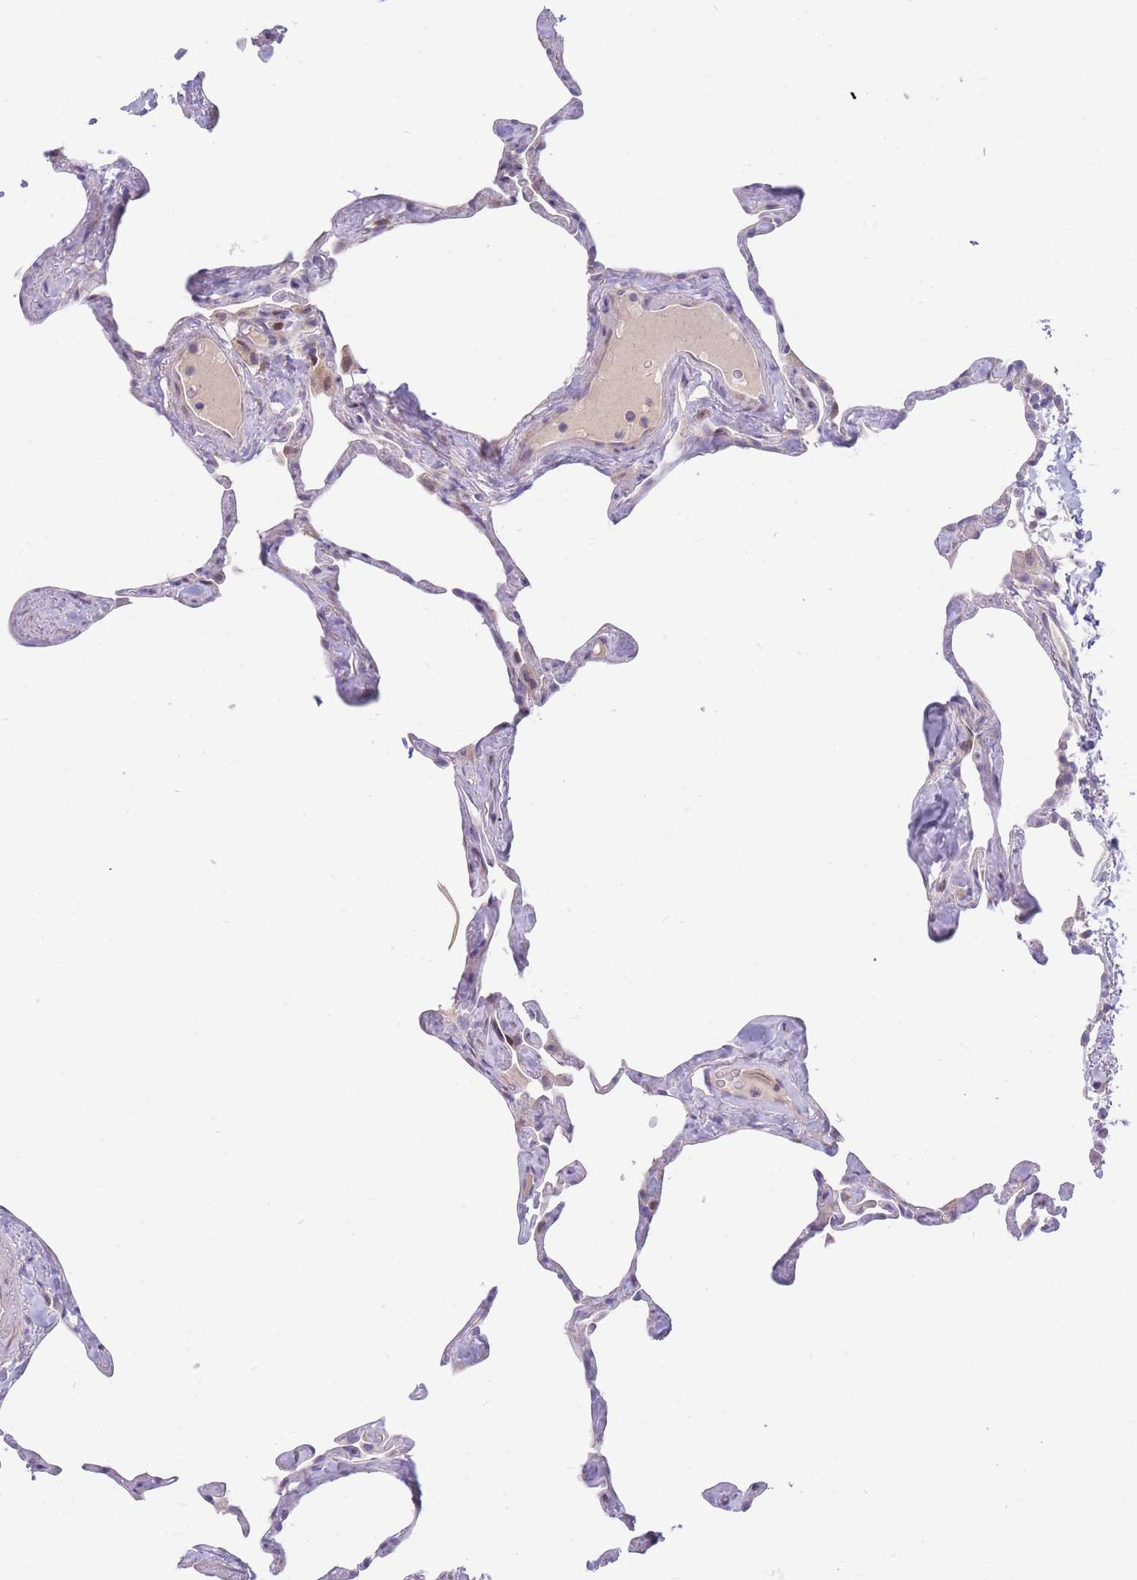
{"staining": {"intensity": "weak", "quantity": "<25%", "location": "nuclear"}, "tissue": "lung", "cell_type": "Alveolar cells", "image_type": "normal", "snomed": [{"axis": "morphology", "description": "Normal tissue, NOS"}, {"axis": "topography", "description": "Lung"}], "caption": "Photomicrograph shows no protein staining in alveolar cells of benign lung. (DAB IHC with hematoxylin counter stain).", "gene": "SHCBP1", "patient": {"sex": "male", "age": 65}}